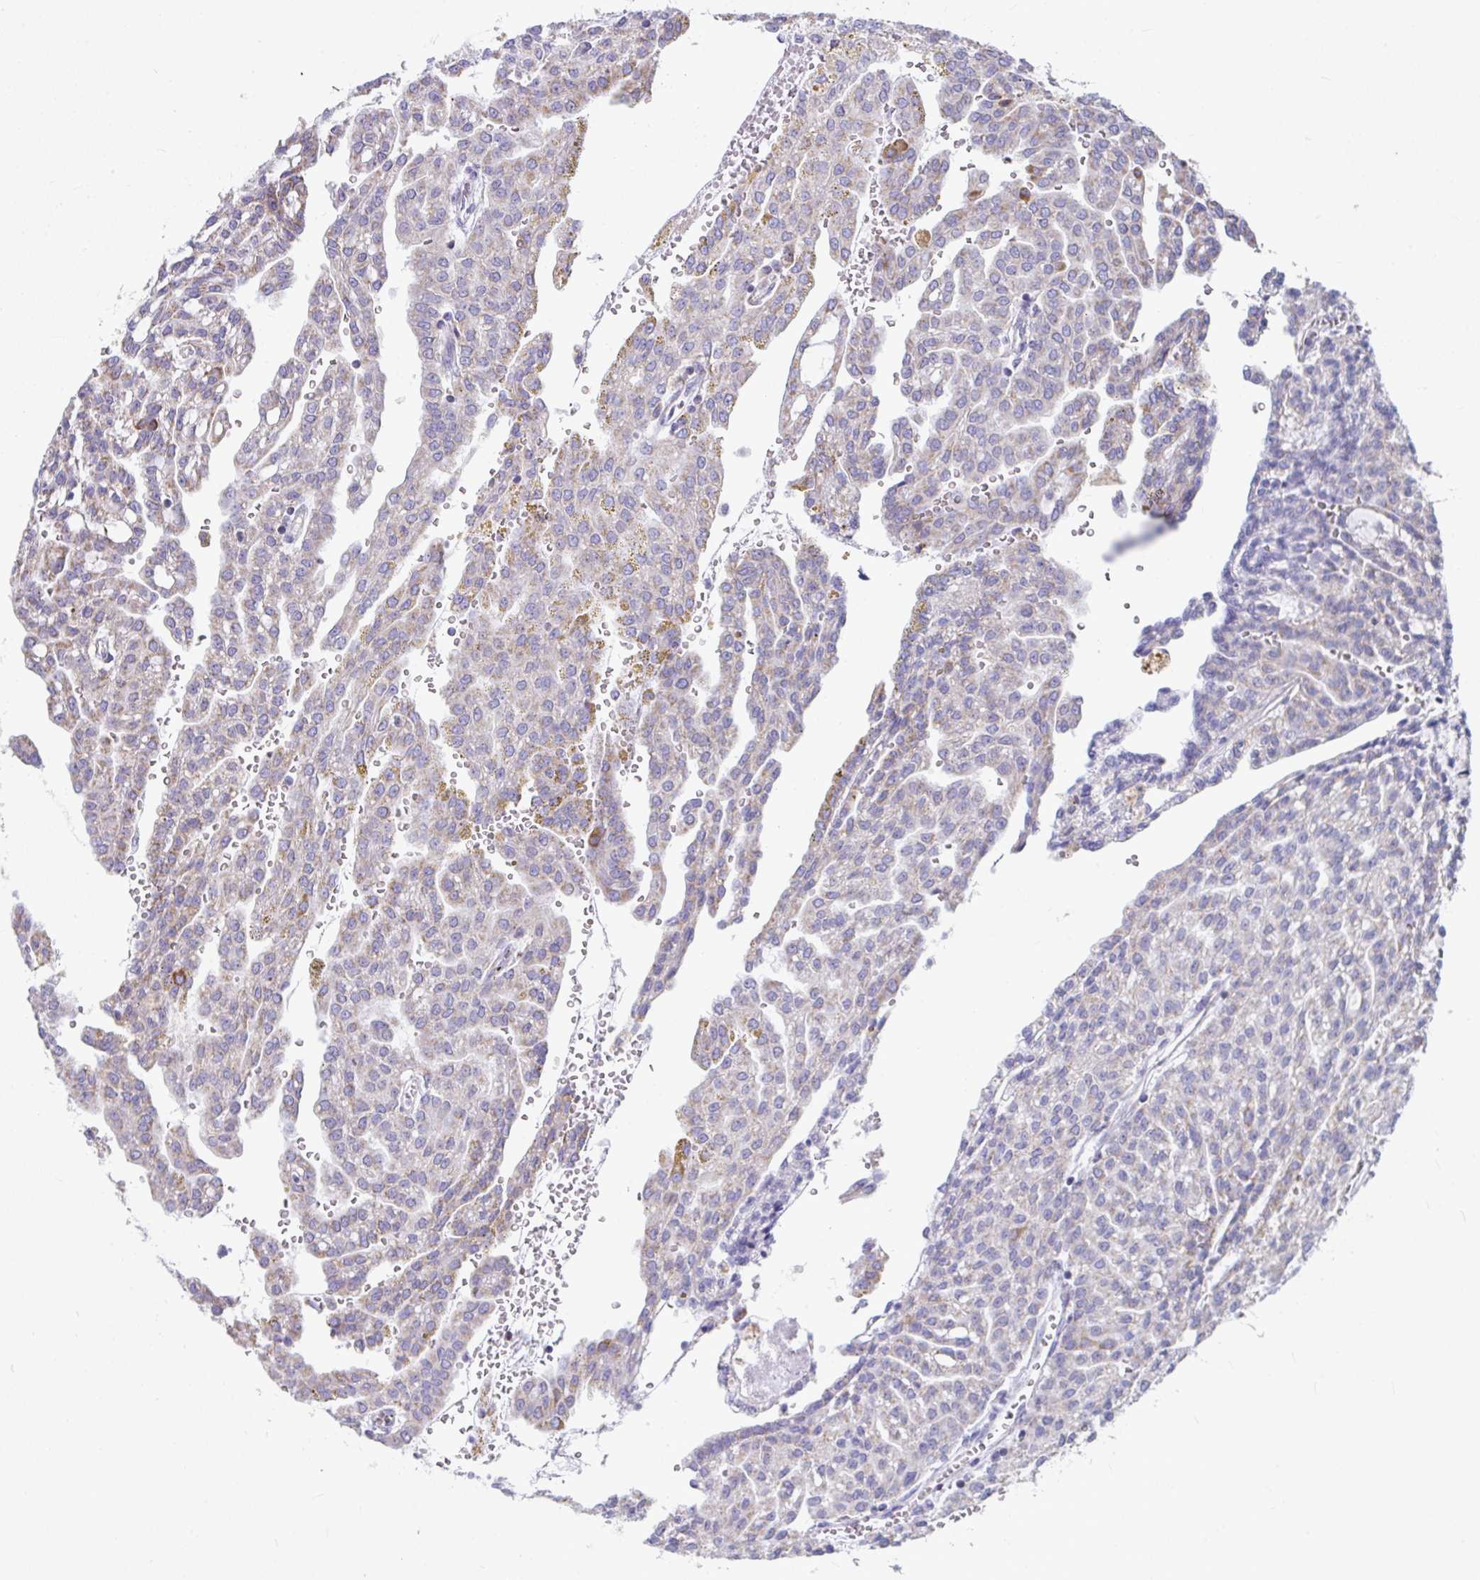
{"staining": {"intensity": "moderate", "quantity": "<25%", "location": "cytoplasmic/membranous"}, "tissue": "renal cancer", "cell_type": "Tumor cells", "image_type": "cancer", "snomed": [{"axis": "morphology", "description": "Adenocarcinoma, NOS"}, {"axis": "topography", "description": "Kidney"}], "caption": "The micrograph exhibits immunohistochemical staining of renal cancer. There is moderate cytoplasmic/membranous staining is present in approximately <25% of tumor cells. (brown staining indicates protein expression, while blue staining denotes nuclei).", "gene": "SLC6A1", "patient": {"sex": "male", "age": 63}}